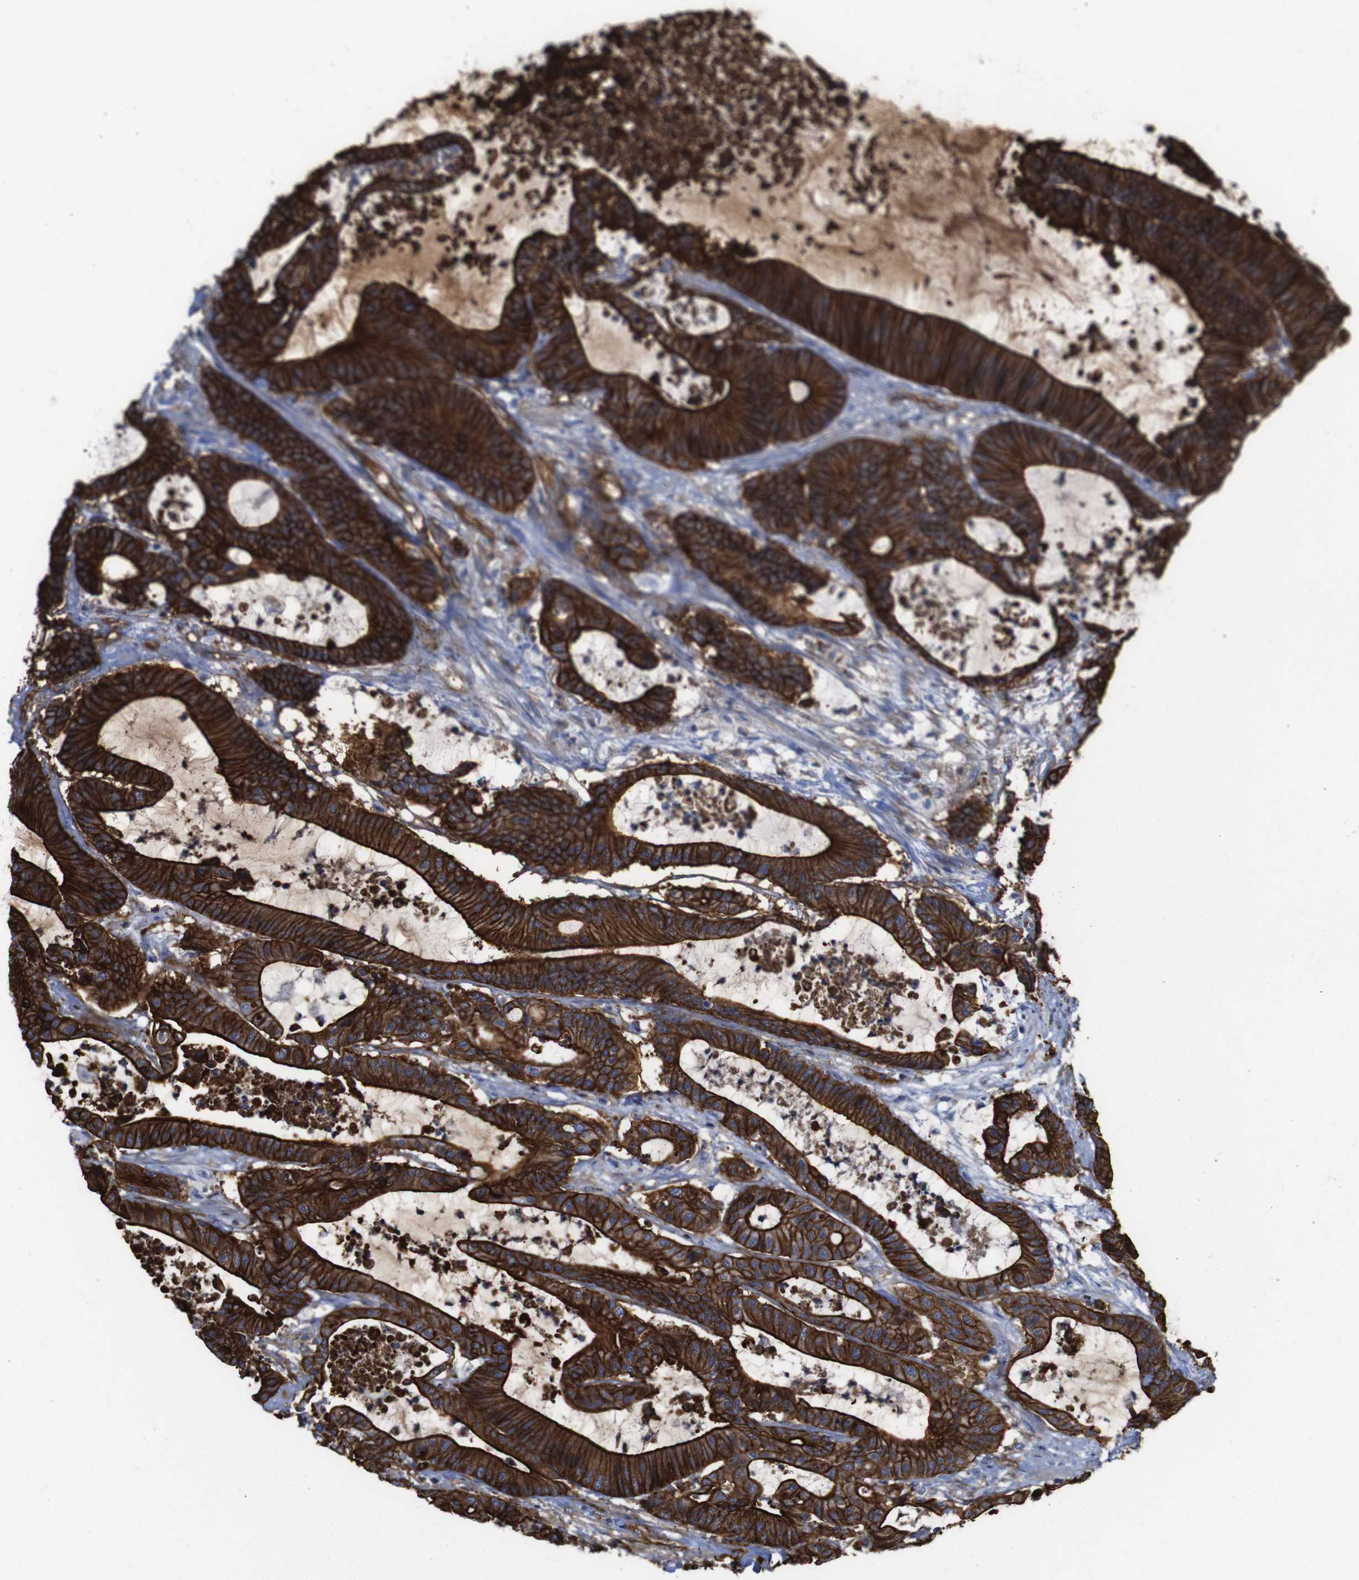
{"staining": {"intensity": "strong", "quantity": ">75%", "location": "cytoplasmic/membranous"}, "tissue": "colorectal cancer", "cell_type": "Tumor cells", "image_type": "cancer", "snomed": [{"axis": "morphology", "description": "Adenocarcinoma, NOS"}, {"axis": "topography", "description": "Colon"}], "caption": "Strong cytoplasmic/membranous protein staining is appreciated in approximately >75% of tumor cells in colorectal cancer.", "gene": "SPTBN1", "patient": {"sex": "female", "age": 84}}